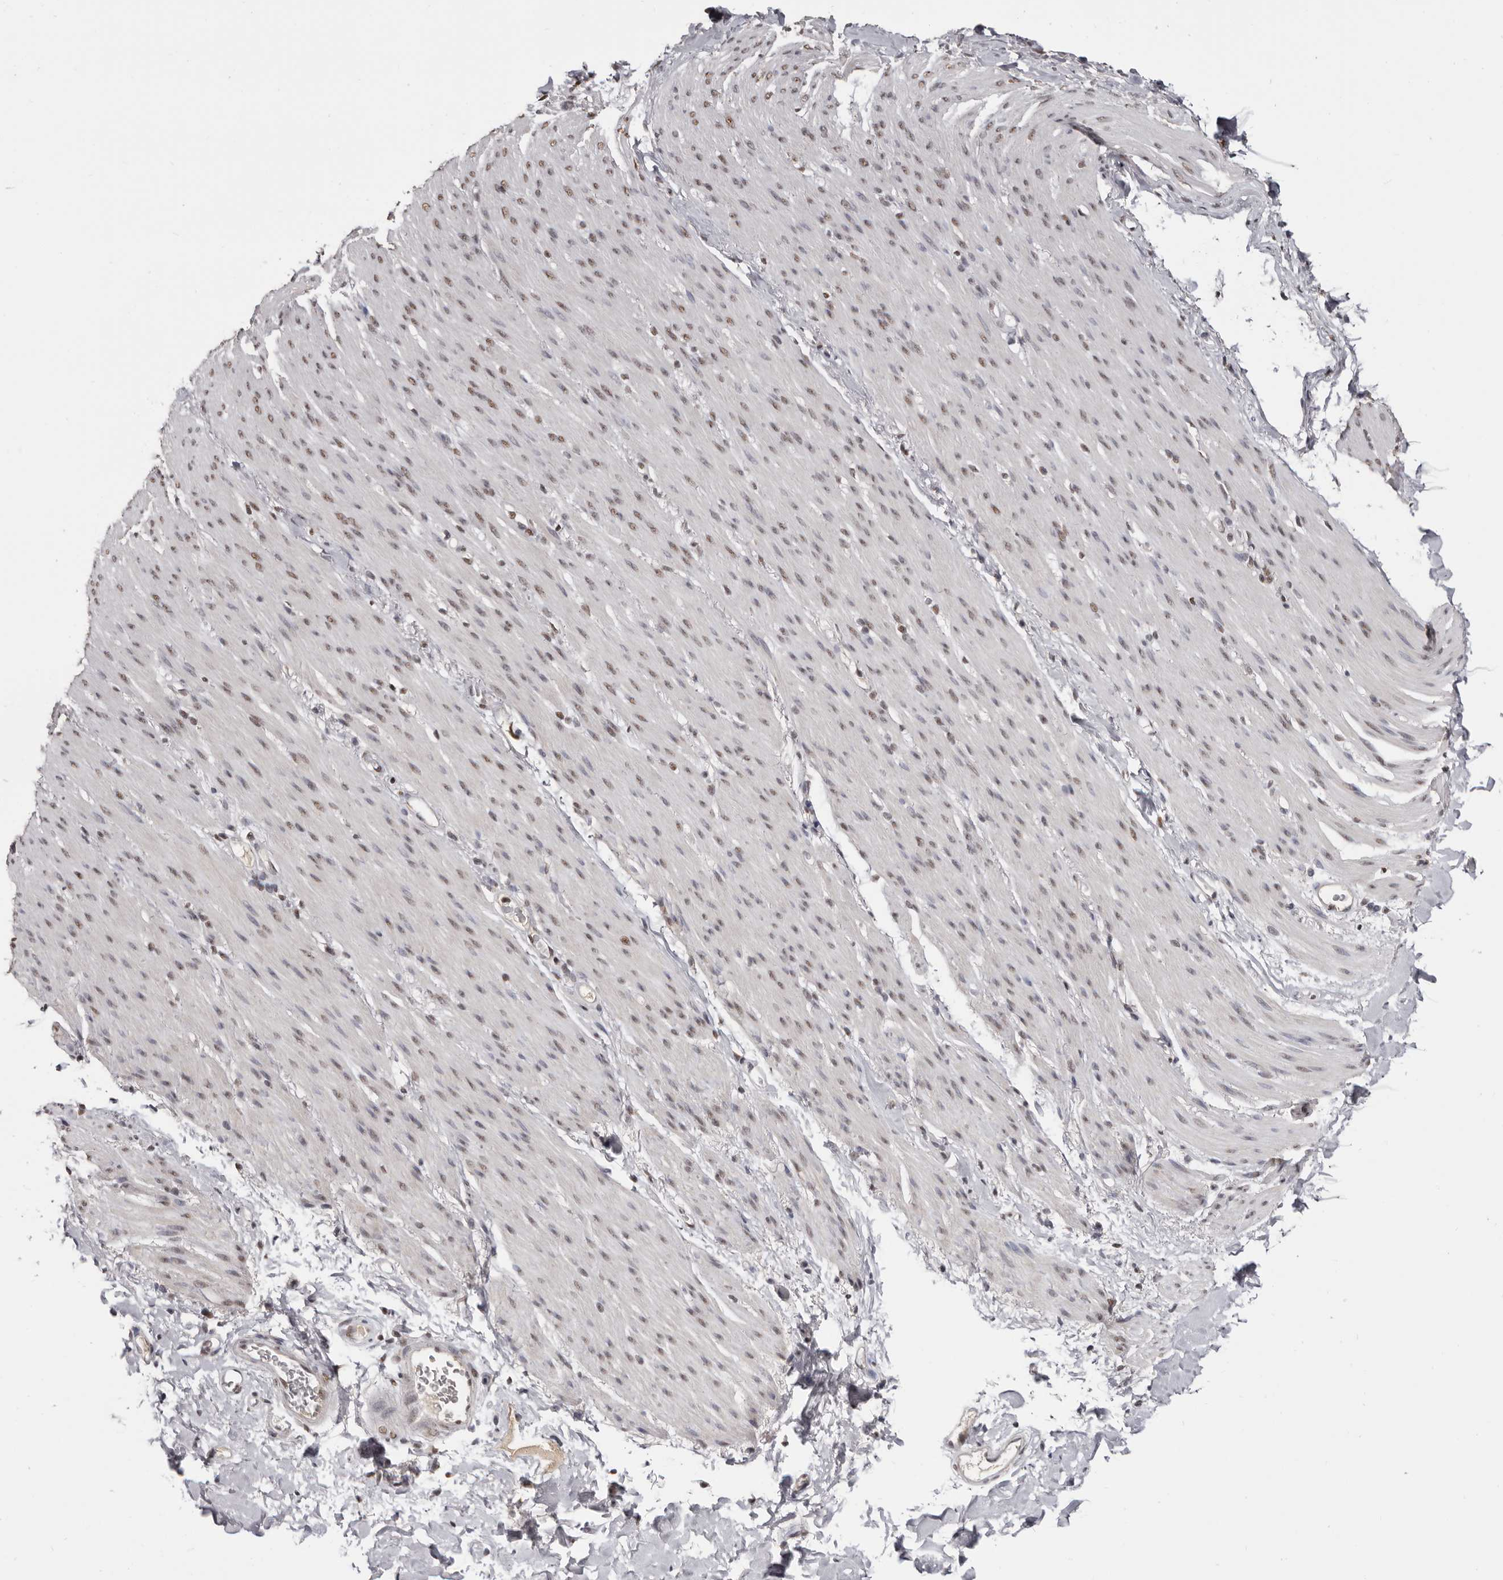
{"staining": {"intensity": "weak", "quantity": "25%-75%", "location": "nuclear"}, "tissue": "smooth muscle", "cell_type": "Smooth muscle cells", "image_type": "normal", "snomed": [{"axis": "morphology", "description": "Normal tissue, NOS"}, {"axis": "topography", "description": "Colon"}, {"axis": "topography", "description": "Peripheral nerve tissue"}], "caption": "Smooth muscle stained with DAB (3,3'-diaminobenzidine) immunohistochemistry demonstrates low levels of weak nuclear staining in about 25%-75% of smooth muscle cells. (DAB (3,3'-diaminobenzidine) IHC with brightfield microscopy, high magnification).", "gene": "SCAF4", "patient": {"sex": "female", "age": 61}}